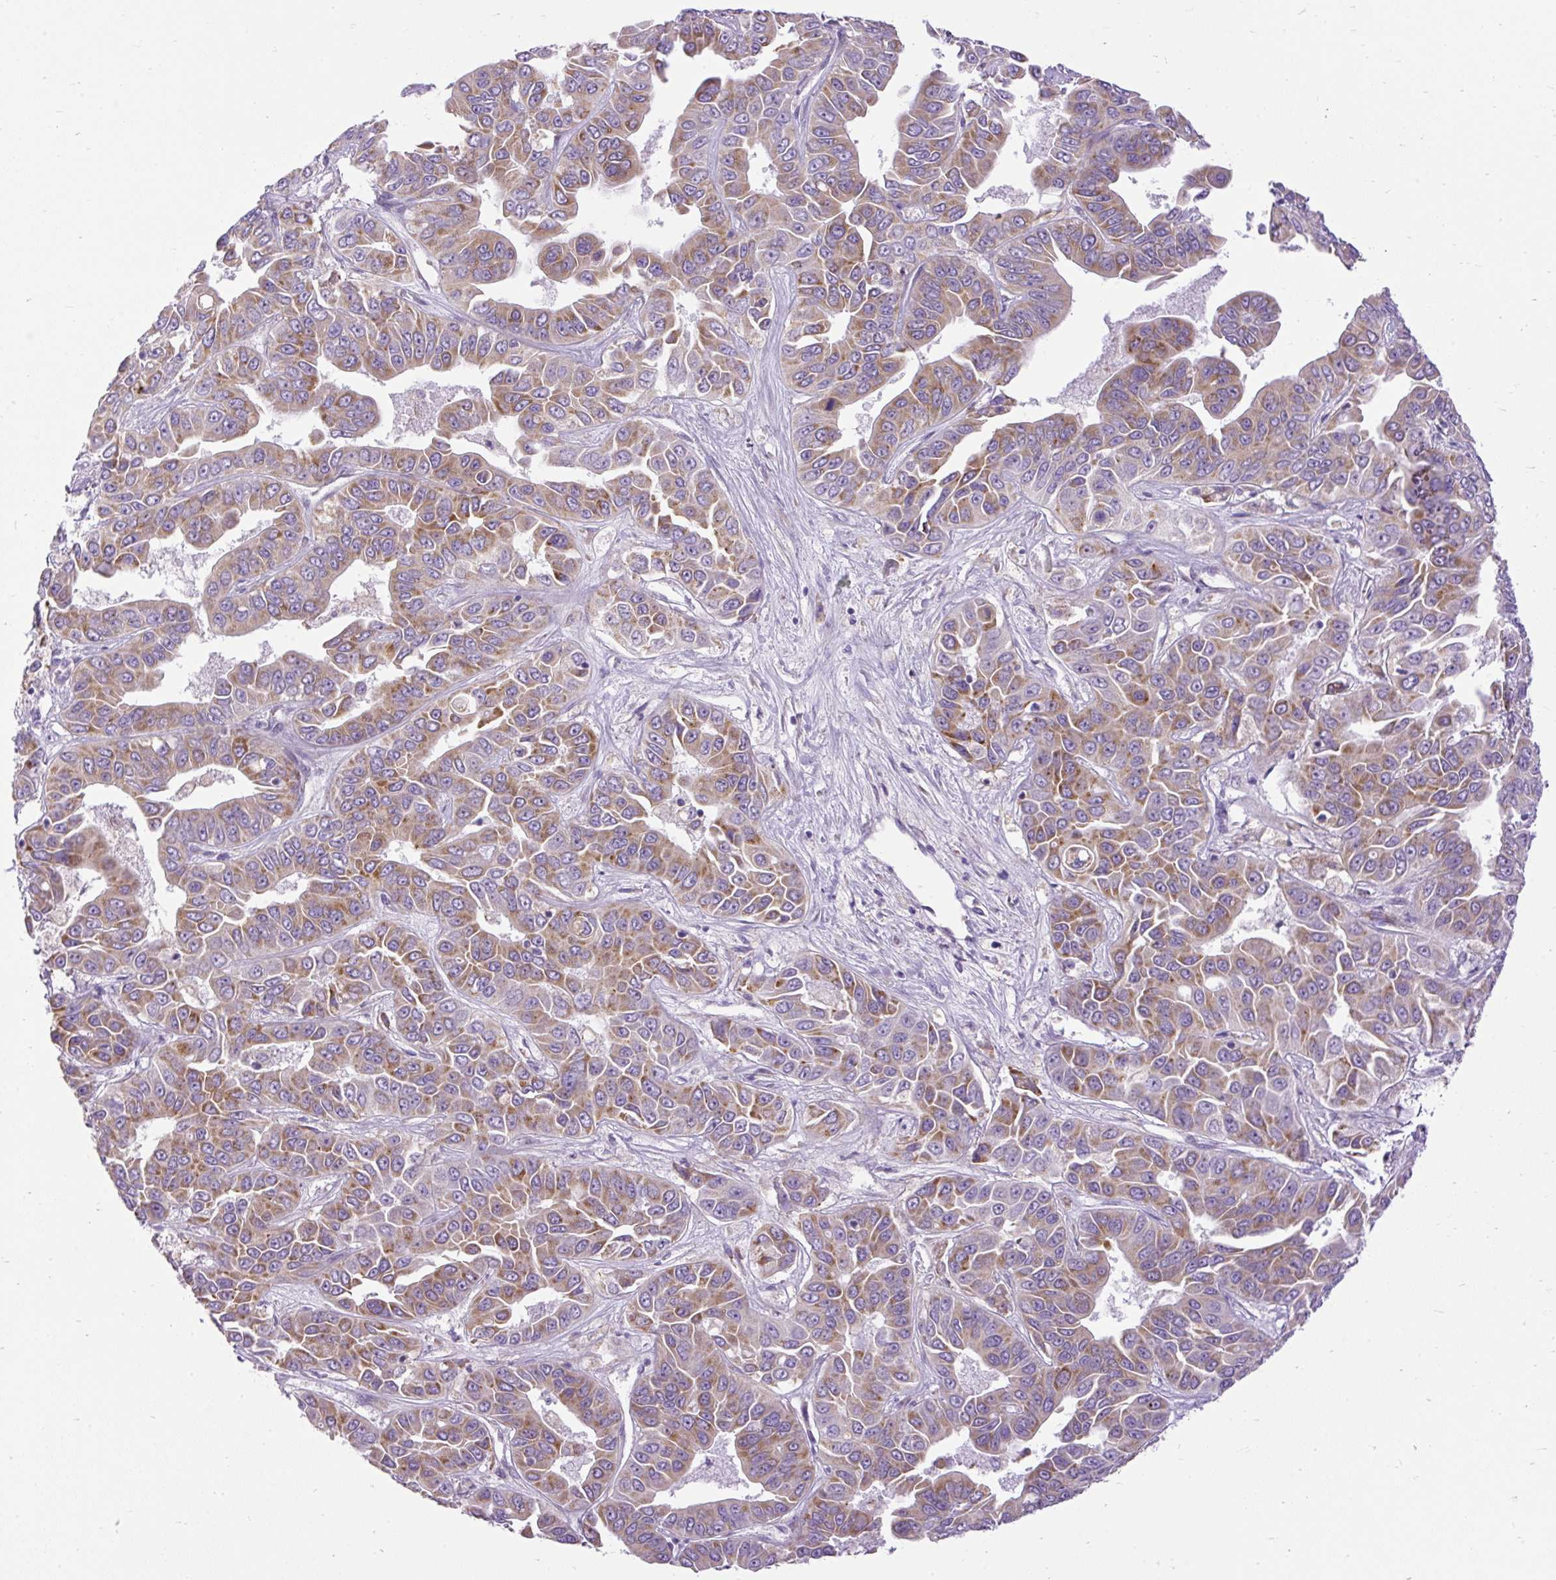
{"staining": {"intensity": "moderate", "quantity": ">75%", "location": "cytoplasmic/membranous"}, "tissue": "liver cancer", "cell_type": "Tumor cells", "image_type": "cancer", "snomed": [{"axis": "morphology", "description": "Cholangiocarcinoma"}, {"axis": "topography", "description": "Liver"}], "caption": "Immunohistochemical staining of cholangiocarcinoma (liver) displays medium levels of moderate cytoplasmic/membranous expression in approximately >75% of tumor cells.", "gene": "SYBU", "patient": {"sex": "female", "age": 52}}